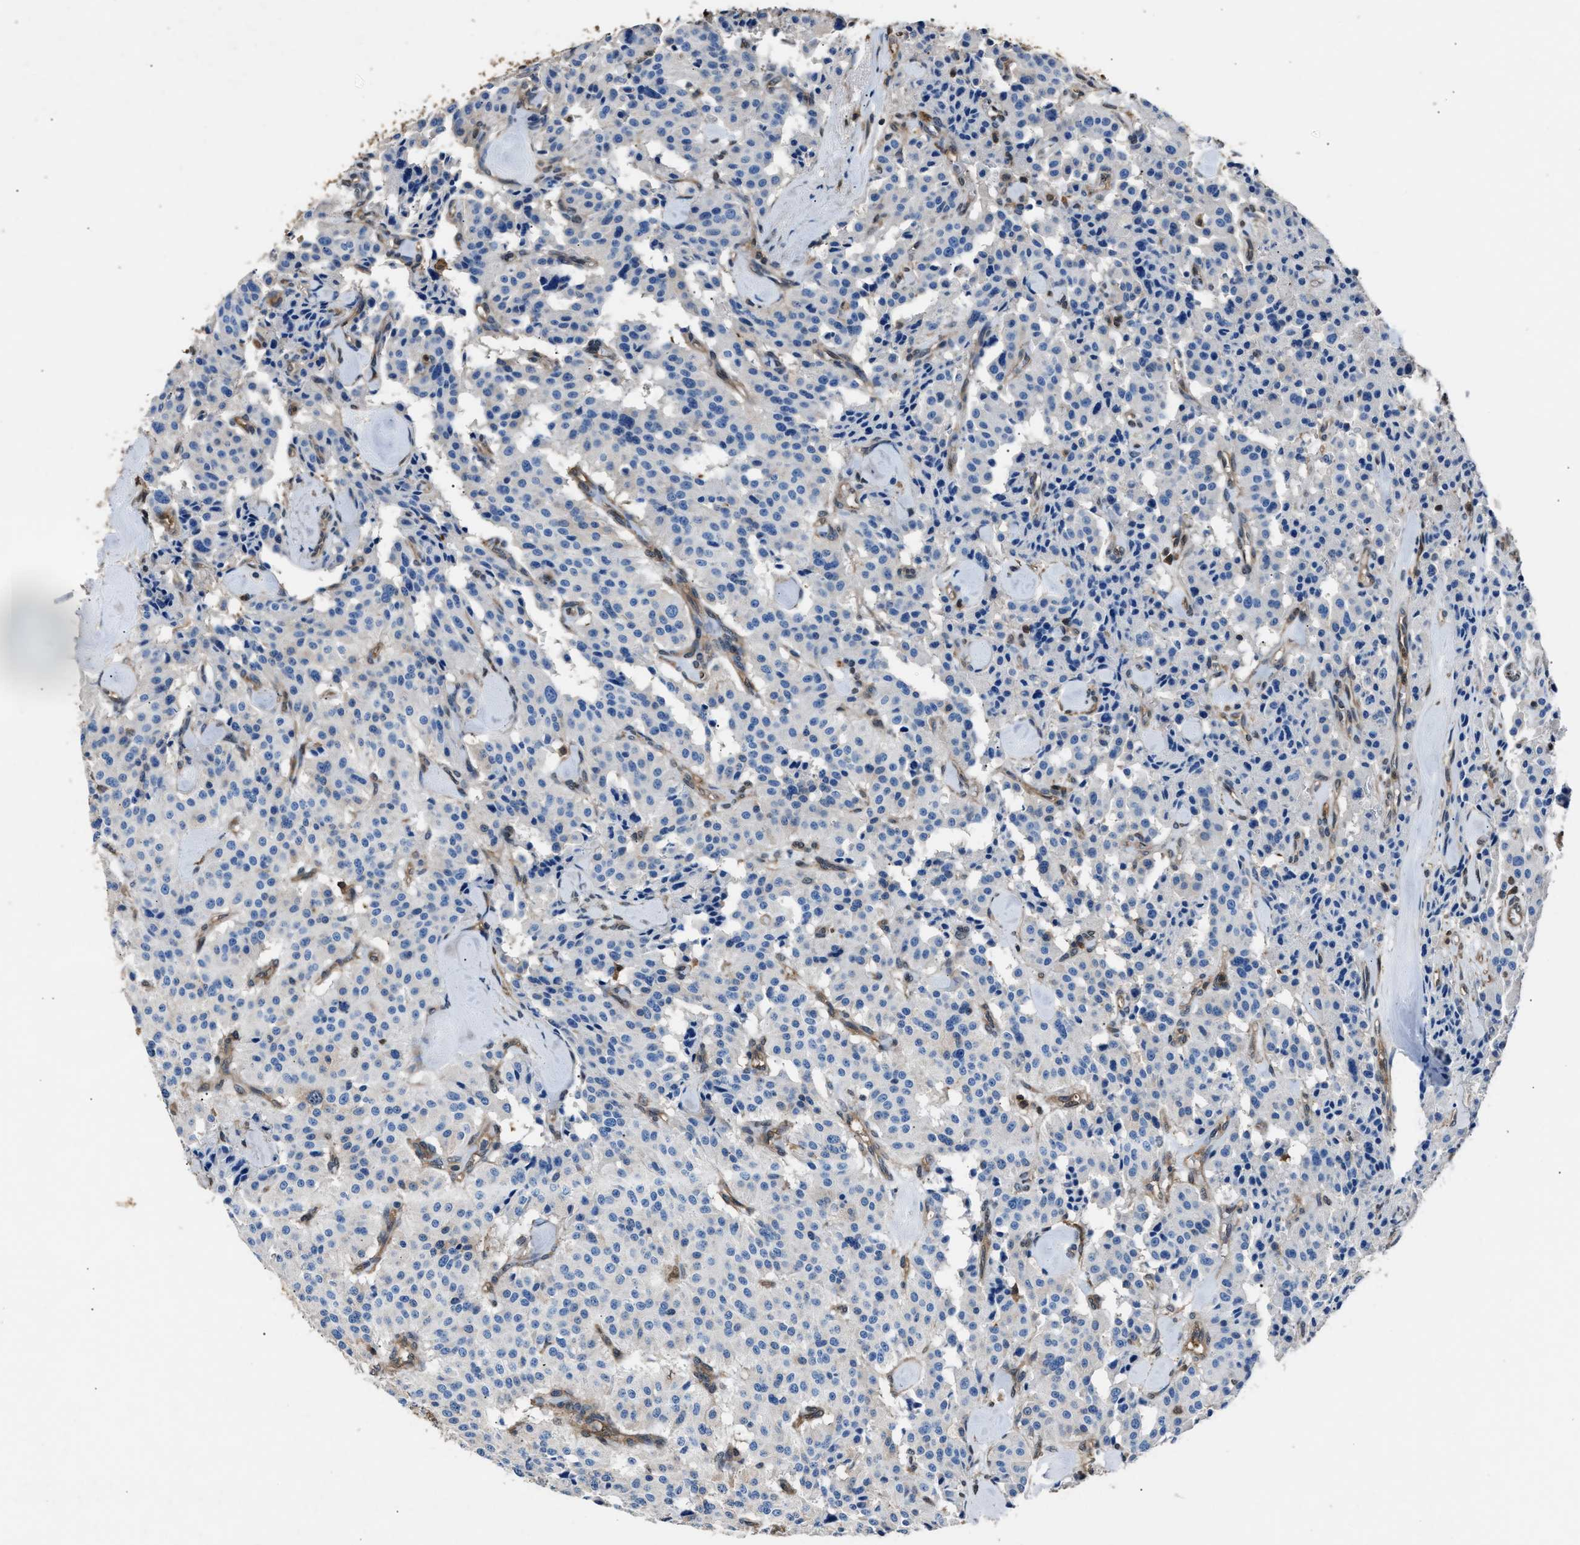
{"staining": {"intensity": "negative", "quantity": "none", "location": "none"}, "tissue": "carcinoid", "cell_type": "Tumor cells", "image_type": "cancer", "snomed": [{"axis": "morphology", "description": "Carcinoid, malignant, NOS"}, {"axis": "topography", "description": "Lung"}], "caption": "Immunohistochemistry histopathology image of neoplastic tissue: malignant carcinoid stained with DAB (3,3'-diaminobenzidine) displays no significant protein expression in tumor cells.", "gene": "GSTP1", "patient": {"sex": "male", "age": 30}}